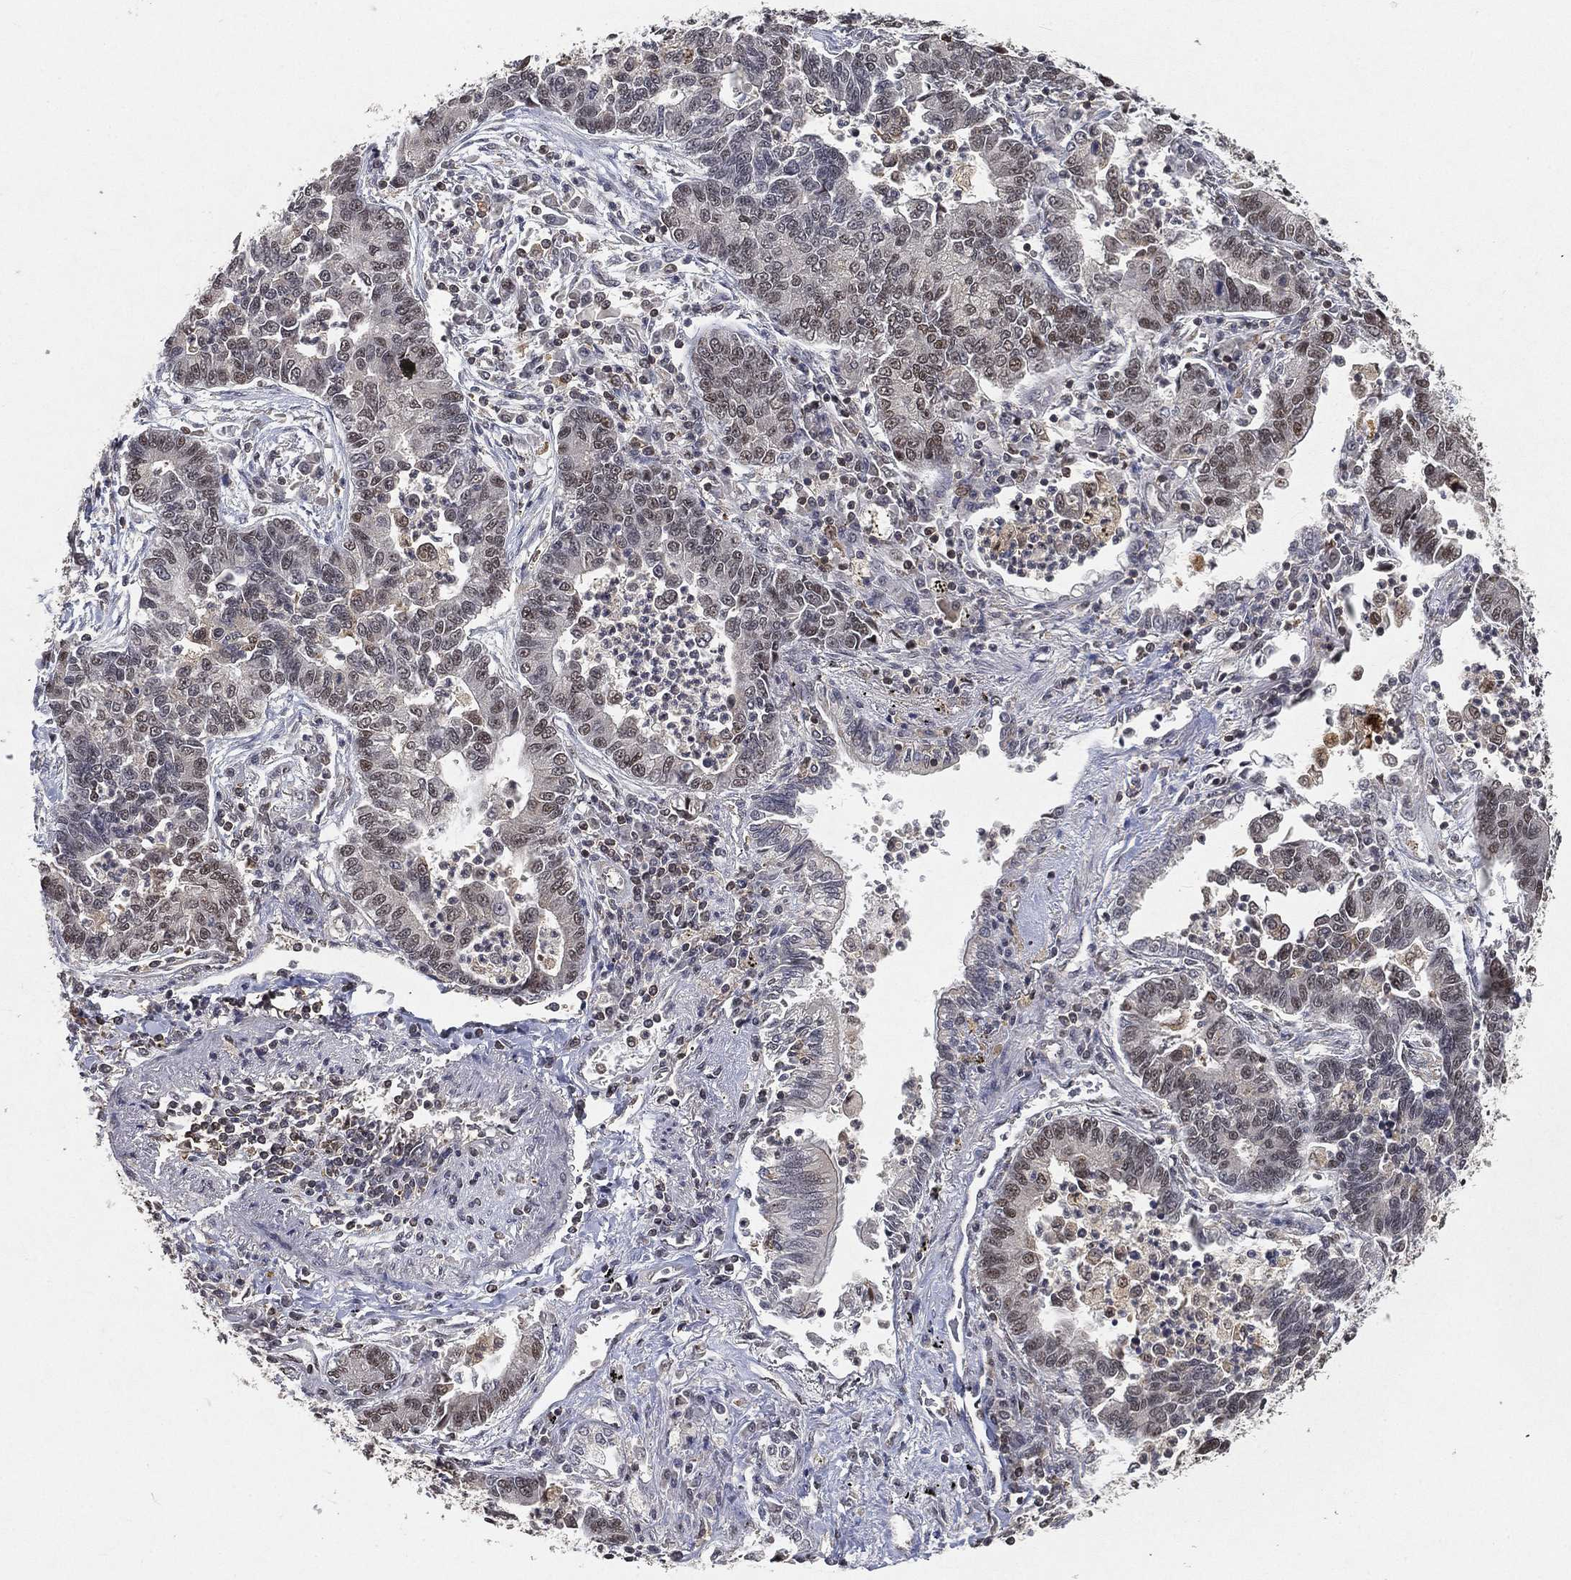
{"staining": {"intensity": "weak", "quantity": "<25%", "location": "nuclear"}, "tissue": "lung cancer", "cell_type": "Tumor cells", "image_type": "cancer", "snomed": [{"axis": "morphology", "description": "Adenocarcinoma, NOS"}, {"axis": "topography", "description": "Lung"}], "caption": "Human lung cancer (adenocarcinoma) stained for a protein using immunohistochemistry (IHC) reveals no positivity in tumor cells.", "gene": "WDR26", "patient": {"sex": "female", "age": 57}}